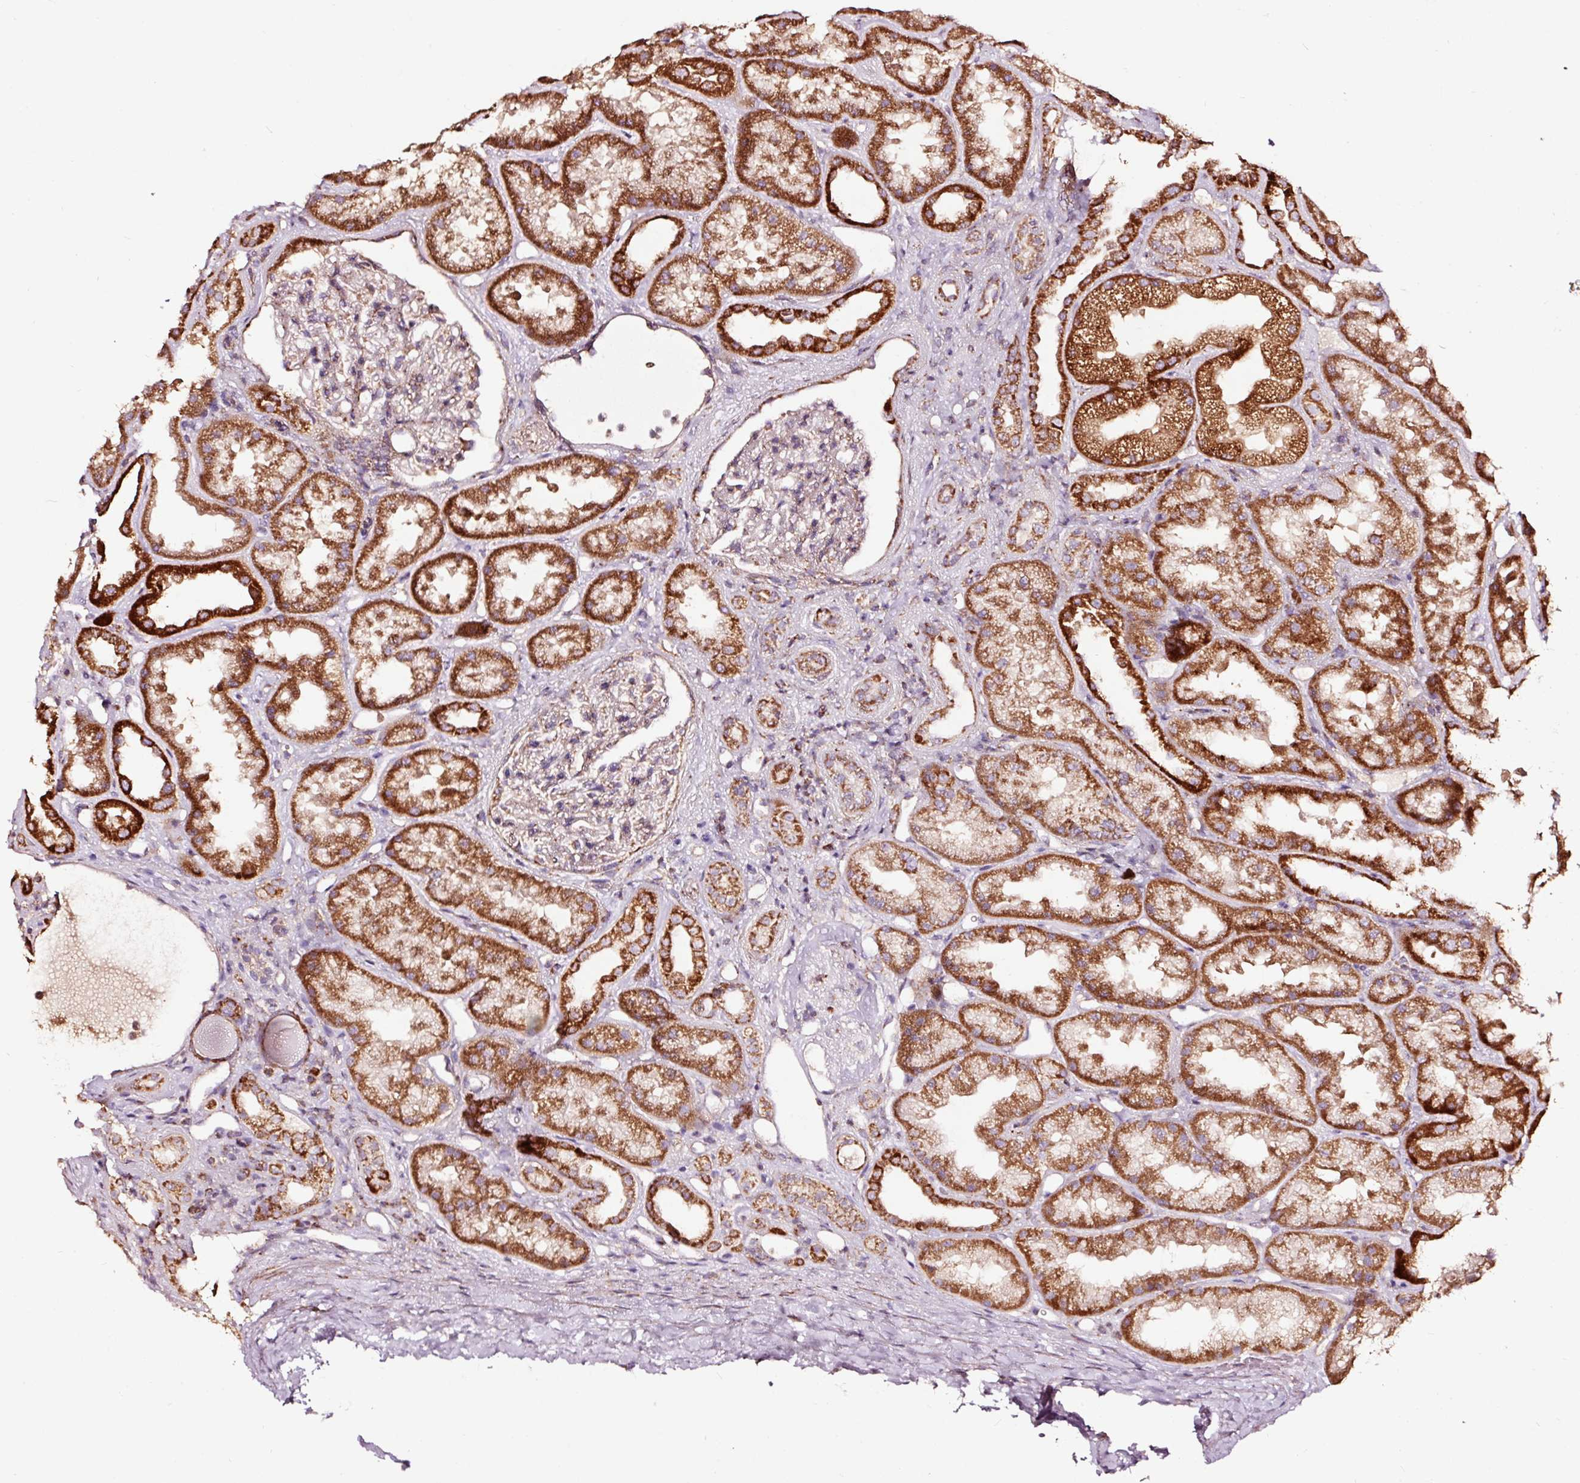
{"staining": {"intensity": "moderate", "quantity": "<25%", "location": "cytoplasmic/membranous"}, "tissue": "kidney", "cell_type": "Cells in glomeruli", "image_type": "normal", "snomed": [{"axis": "morphology", "description": "Normal tissue, NOS"}, {"axis": "topography", "description": "Kidney"}], "caption": "Moderate cytoplasmic/membranous positivity is present in about <25% of cells in glomeruli in benign kidney. (IHC, brightfield microscopy, high magnification).", "gene": "TPM1", "patient": {"sex": "male", "age": 61}}